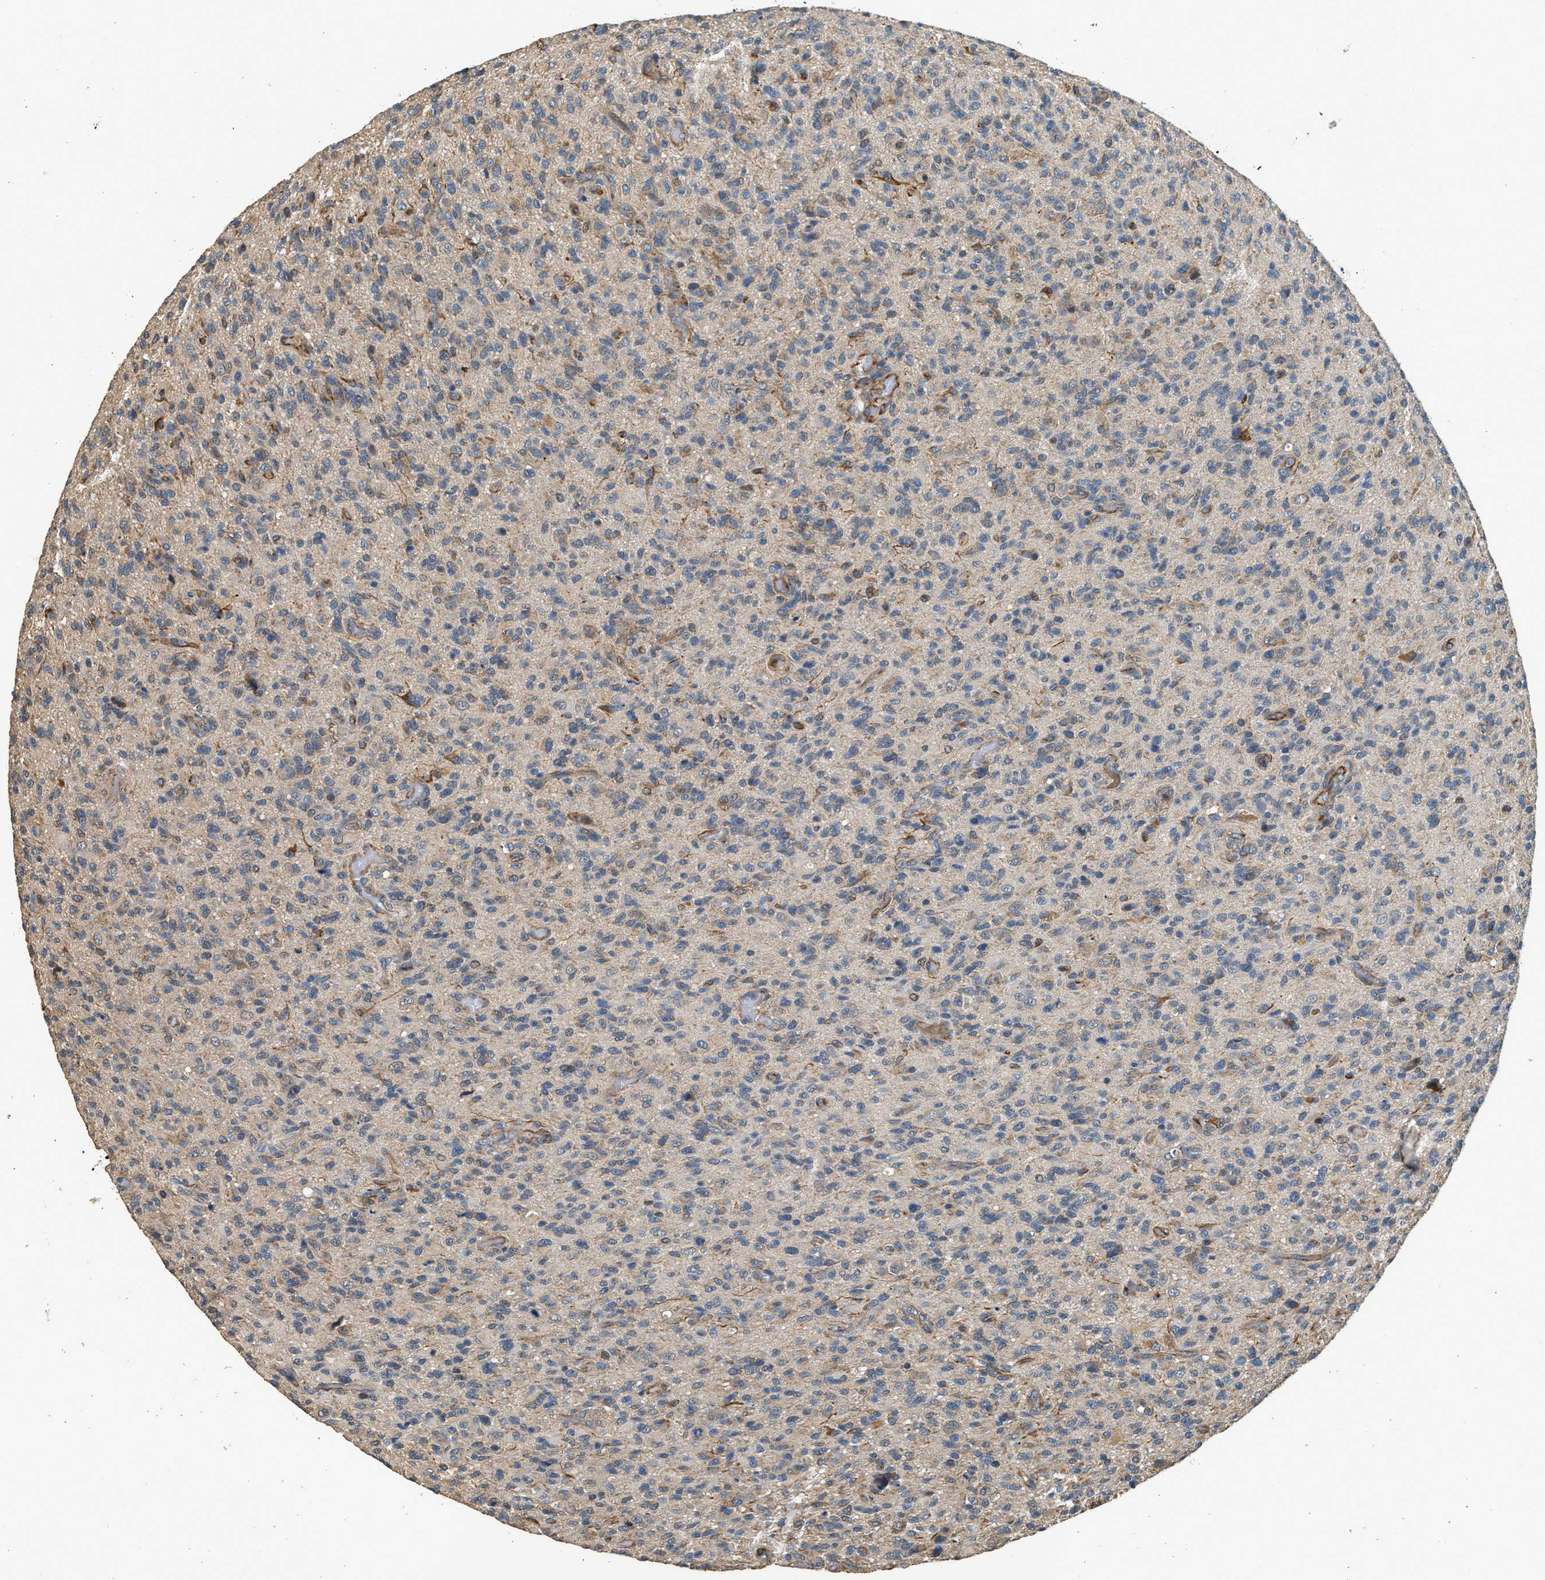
{"staining": {"intensity": "weak", "quantity": "<25%", "location": "cytoplasmic/membranous"}, "tissue": "glioma", "cell_type": "Tumor cells", "image_type": "cancer", "snomed": [{"axis": "morphology", "description": "Glioma, malignant, High grade"}, {"axis": "topography", "description": "Brain"}], "caption": "High power microscopy photomicrograph of an immunohistochemistry micrograph of glioma, revealing no significant expression in tumor cells.", "gene": "PCLO", "patient": {"sex": "male", "age": 71}}